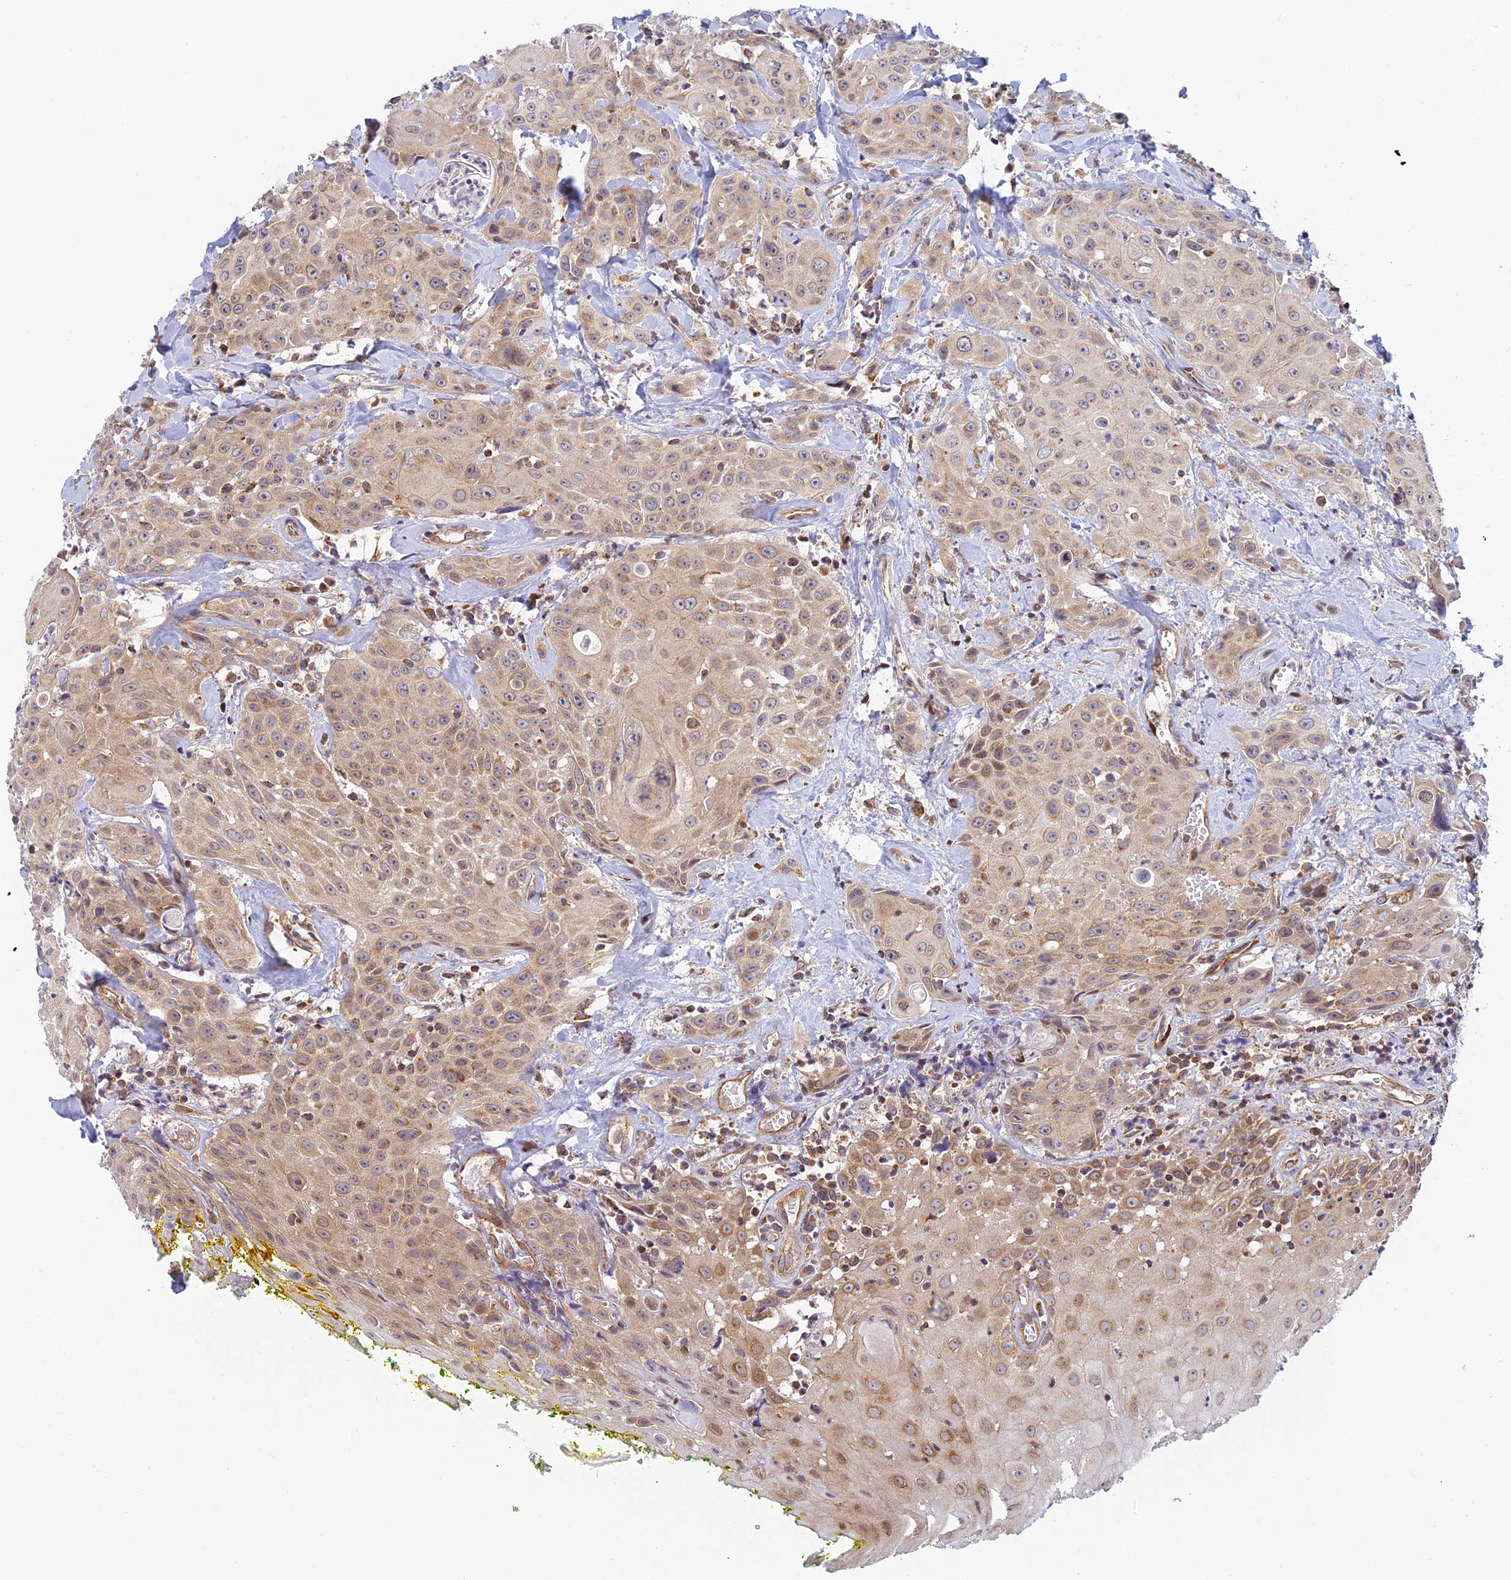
{"staining": {"intensity": "moderate", "quantity": ">75%", "location": "cytoplasmic/membranous"}, "tissue": "head and neck cancer", "cell_type": "Tumor cells", "image_type": "cancer", "snomed": [{"axis": "morphology", "description": "Squamous cell carcinoma, NOS"}, {"axis": "topography", "description": "Oral tissue"}, {"axis": "topography", "description": "Head-Neck"}], "caption": "Tumor cells reveal medium levels of moderate cytoplasmic/membranous positivity in about >75% of cells in human squamous cell carcinoma (head and neck).", "gene": "HOOK2", "patient": {"sex": "female", "age": 82}}